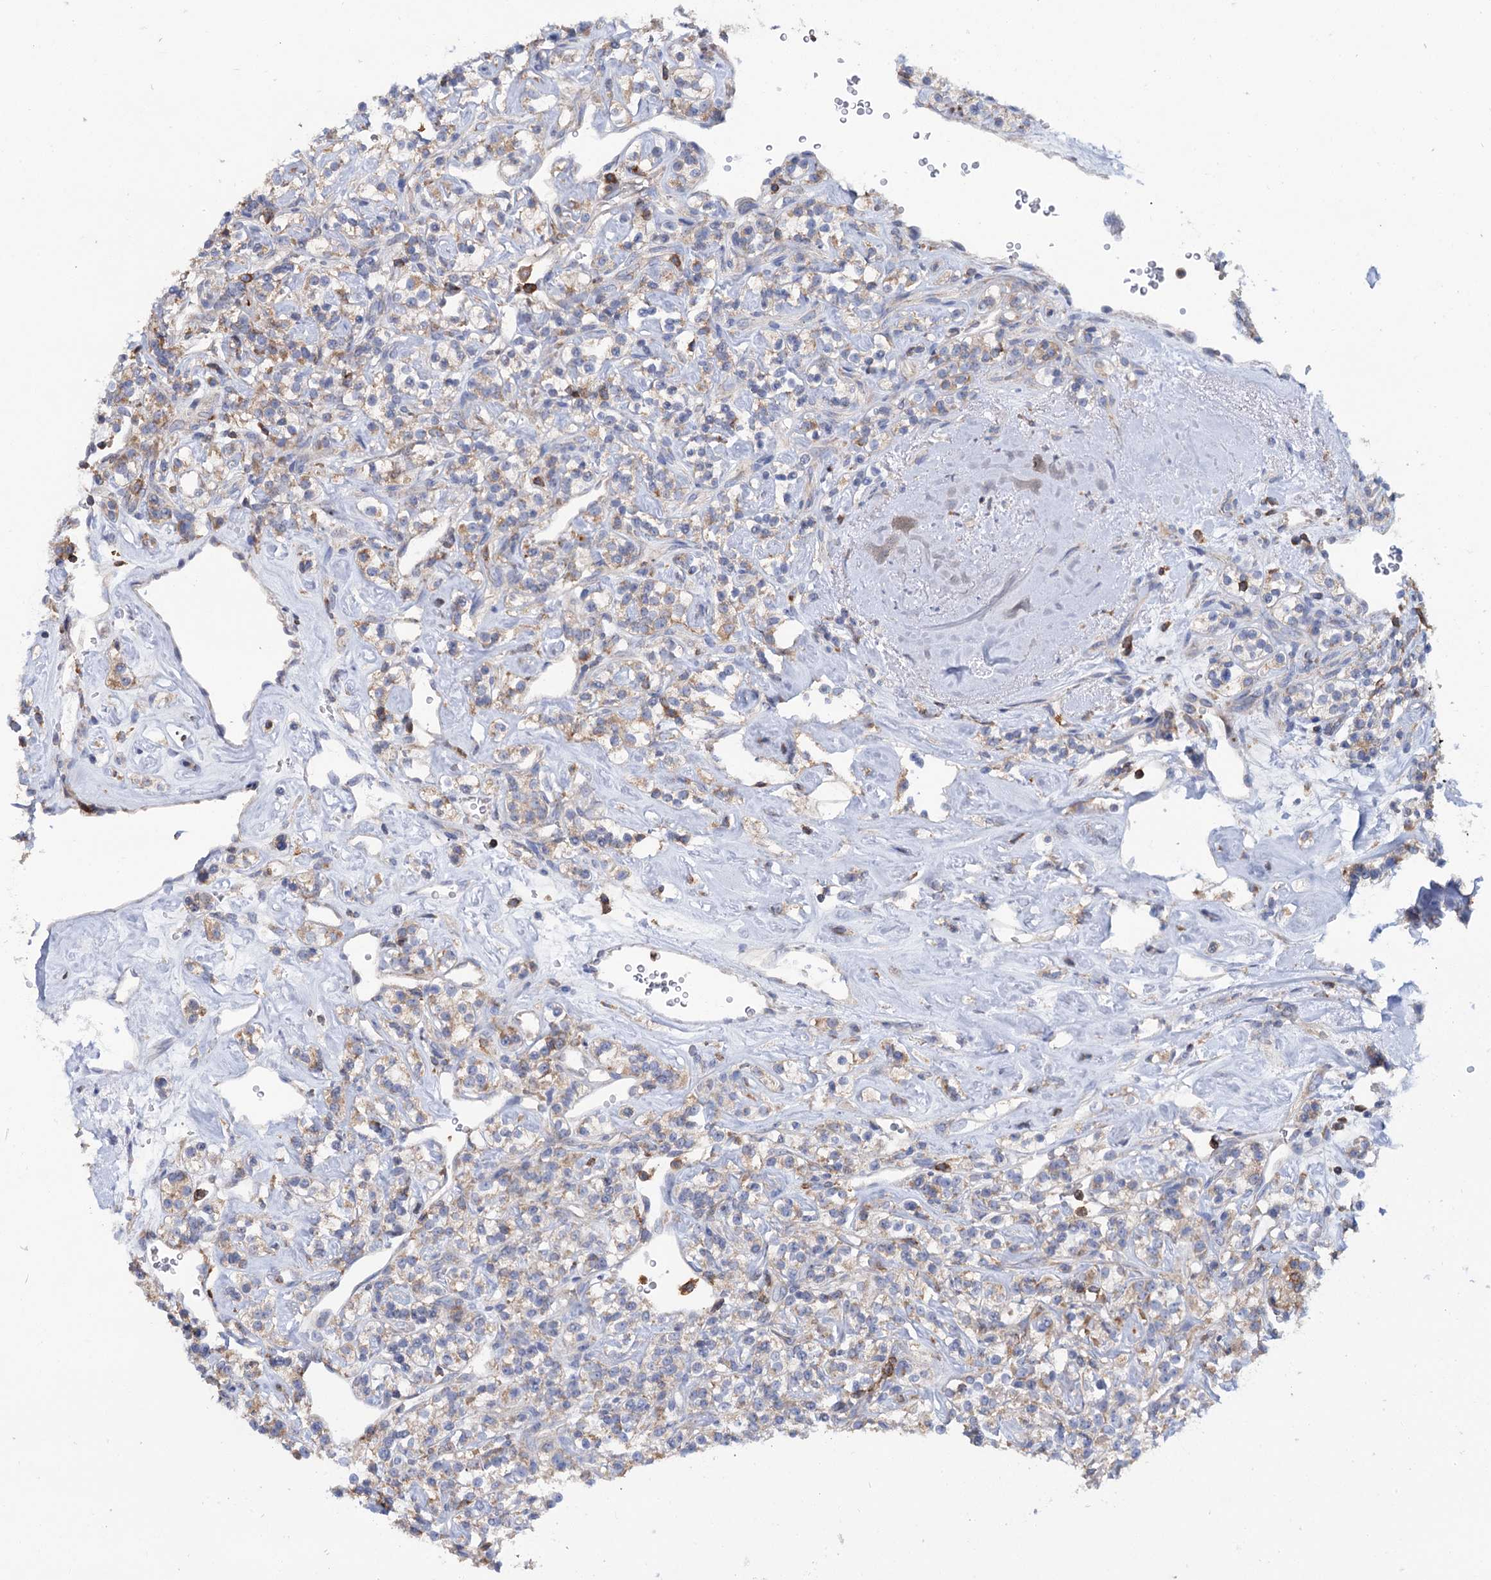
{"staining": {"intensity": "moderate", "quantity": ">75%", "location": "cytoplasmic/membranous"}, "tissue": "renal cancer", "cell_type": "Tumor cells", "image_type": "cancer", "snomed": [{"axis": "morphology", "description": "Adenocarcinoma, NOS"}, {"axis": "topography", "description": "Kidney"}], "caption": "Immunohistochemical staining of human adenocarcinoma (renal) exhibits medium levels of moderate cytoplasmic/membranous staining in about >75% of tumor cells.", "gene": "UBASH3B", "patient": {"sex": "male", "age": 77}}